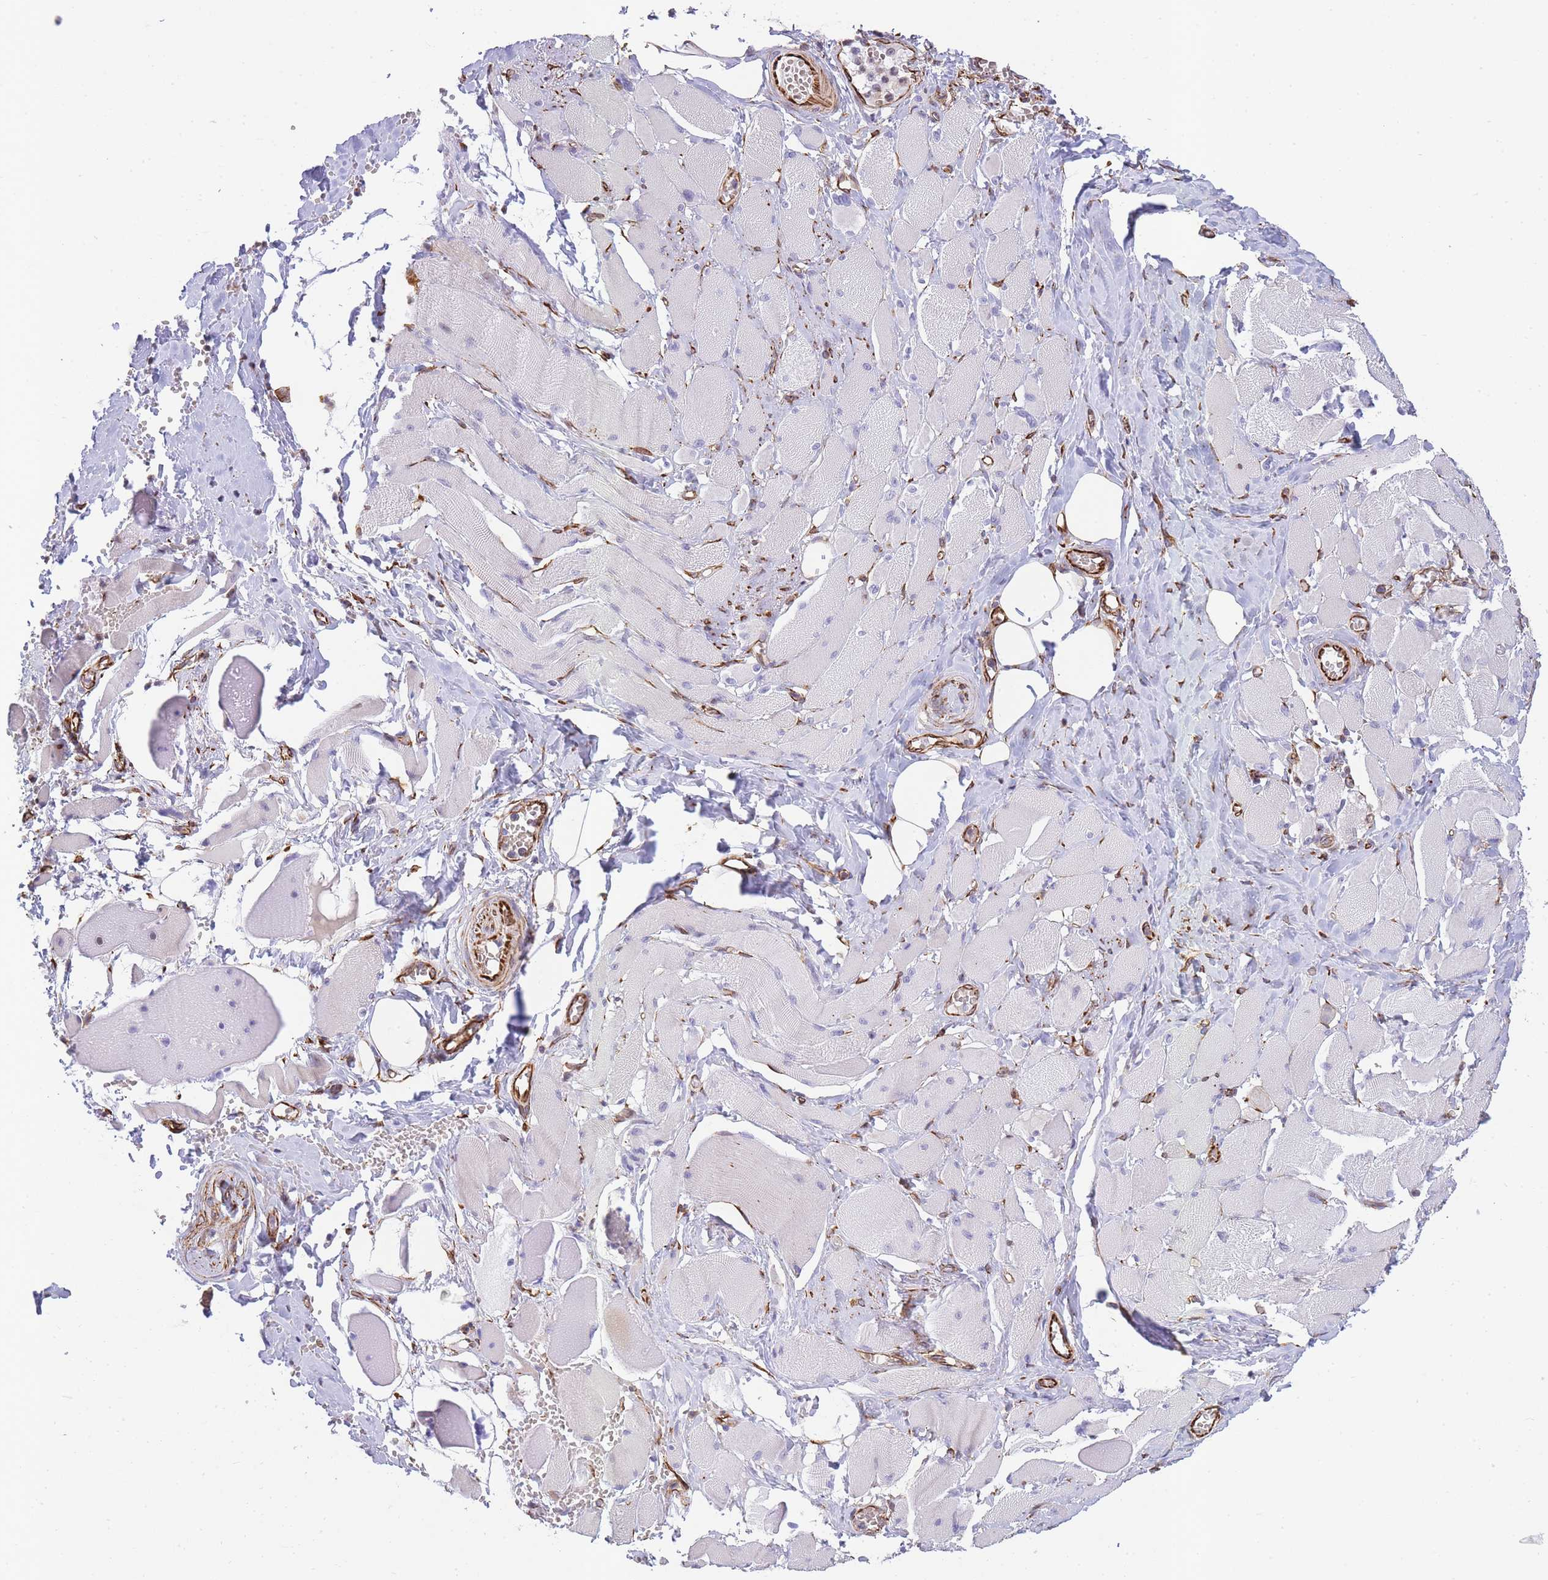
{"staining": {"intensity": "negative", "quantity": "none", "location": "none"}, "tissue": "skeletal muscle", "cell_type": "Myocytes", "image_type": "normal", "snomed": [{"axis": "morphology", "description": "Normal tissue, NOS"}, {"axis": "morphology", "description": "Basal cell carcinoma"}, {"axis": "topography", "description": "Skeletal muscle"}], "caption": "Immunohistochemistry (IHC) histopathology image of unremarkable human skeletal muscle stained for a protein (brown), which displays no staining in myocytes.", "gene": "ECPAS", "patient": {"sex": "female", "age": 64}}